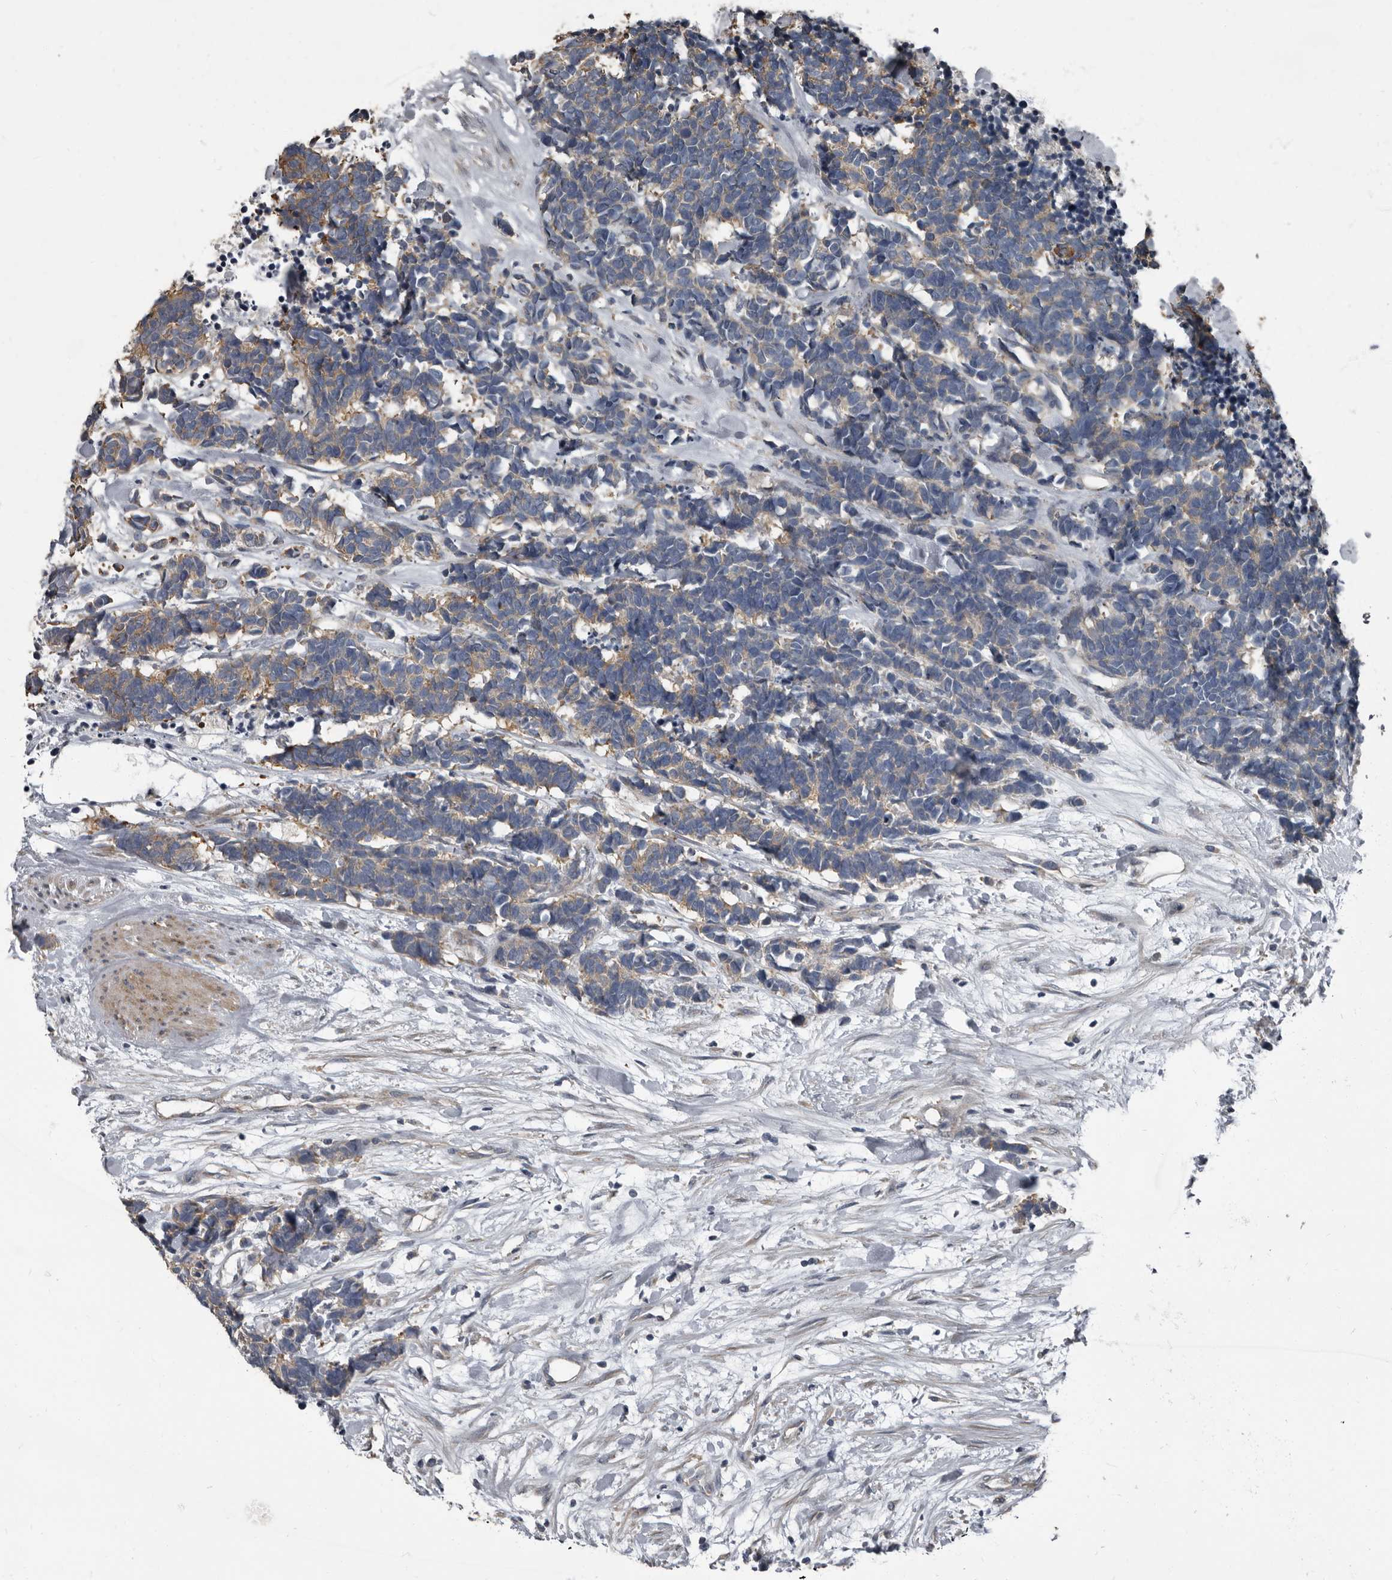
{"staining": {"intensity": "moderate", "quantity": "<25%", "location": "cytoplasmic/membranous"}, "tissue": "carcinoid", "cell_type": "Tumor cells", "image_type": "cancer", "snomed": [{"axis": "morphology", "description": "Carcinoma, NOS"}, {"axis": "morphology", "description": "Carcinoid, malignant, NOS"}, {"axis": "topography", "description": "Urinary bladder"}], "caption": "About <25% of tumor cells in carcinoid (malignant) display moderate cytoplasmic/membranous protein staining as visualized by brown immunohistochemical staining.", "gene": "TPD52L1", "patient": {"sex": "male", "age": 57}}